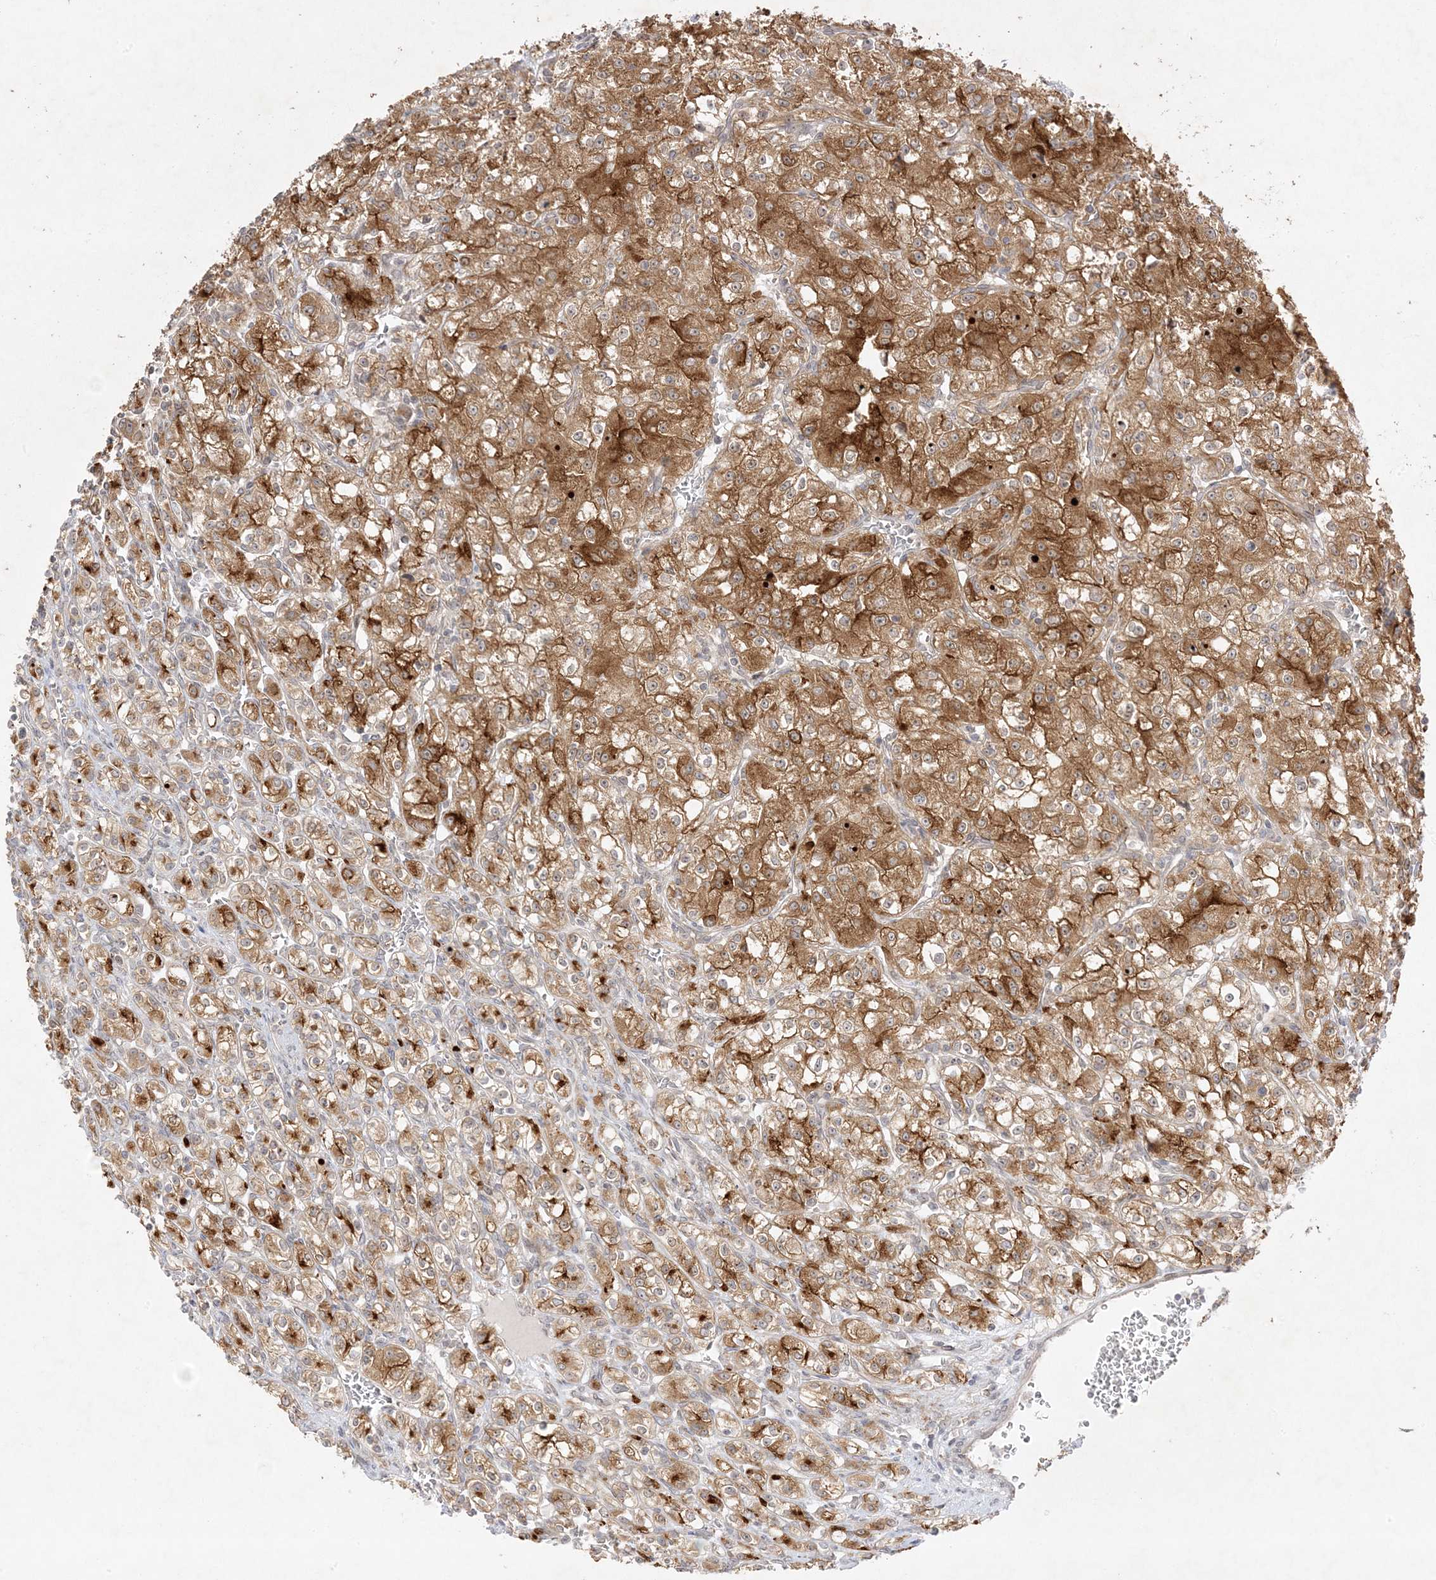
{"staining": {"intensity": "moderate", "quantity": ">75%", "location": "cytoplasmic/membranous"}, "tissue": "renal cancer", "cell_type": "Tumor cells", "image_type": "cancer", "snomed": [{"axis": "morphology", "description": "Adenocarcinoma, NOS"}, {"axis": "topography", "description": "Kidney"}], "caption": "This is a histology image of immunohistochemistry (IHC) staining of adenocarcinoma (renal), which shows moderate staining in the cytoplasmic/membranous of tumor cells.", "gene": "C2CD2", "patient": {"sex": "male", "age": 77}}